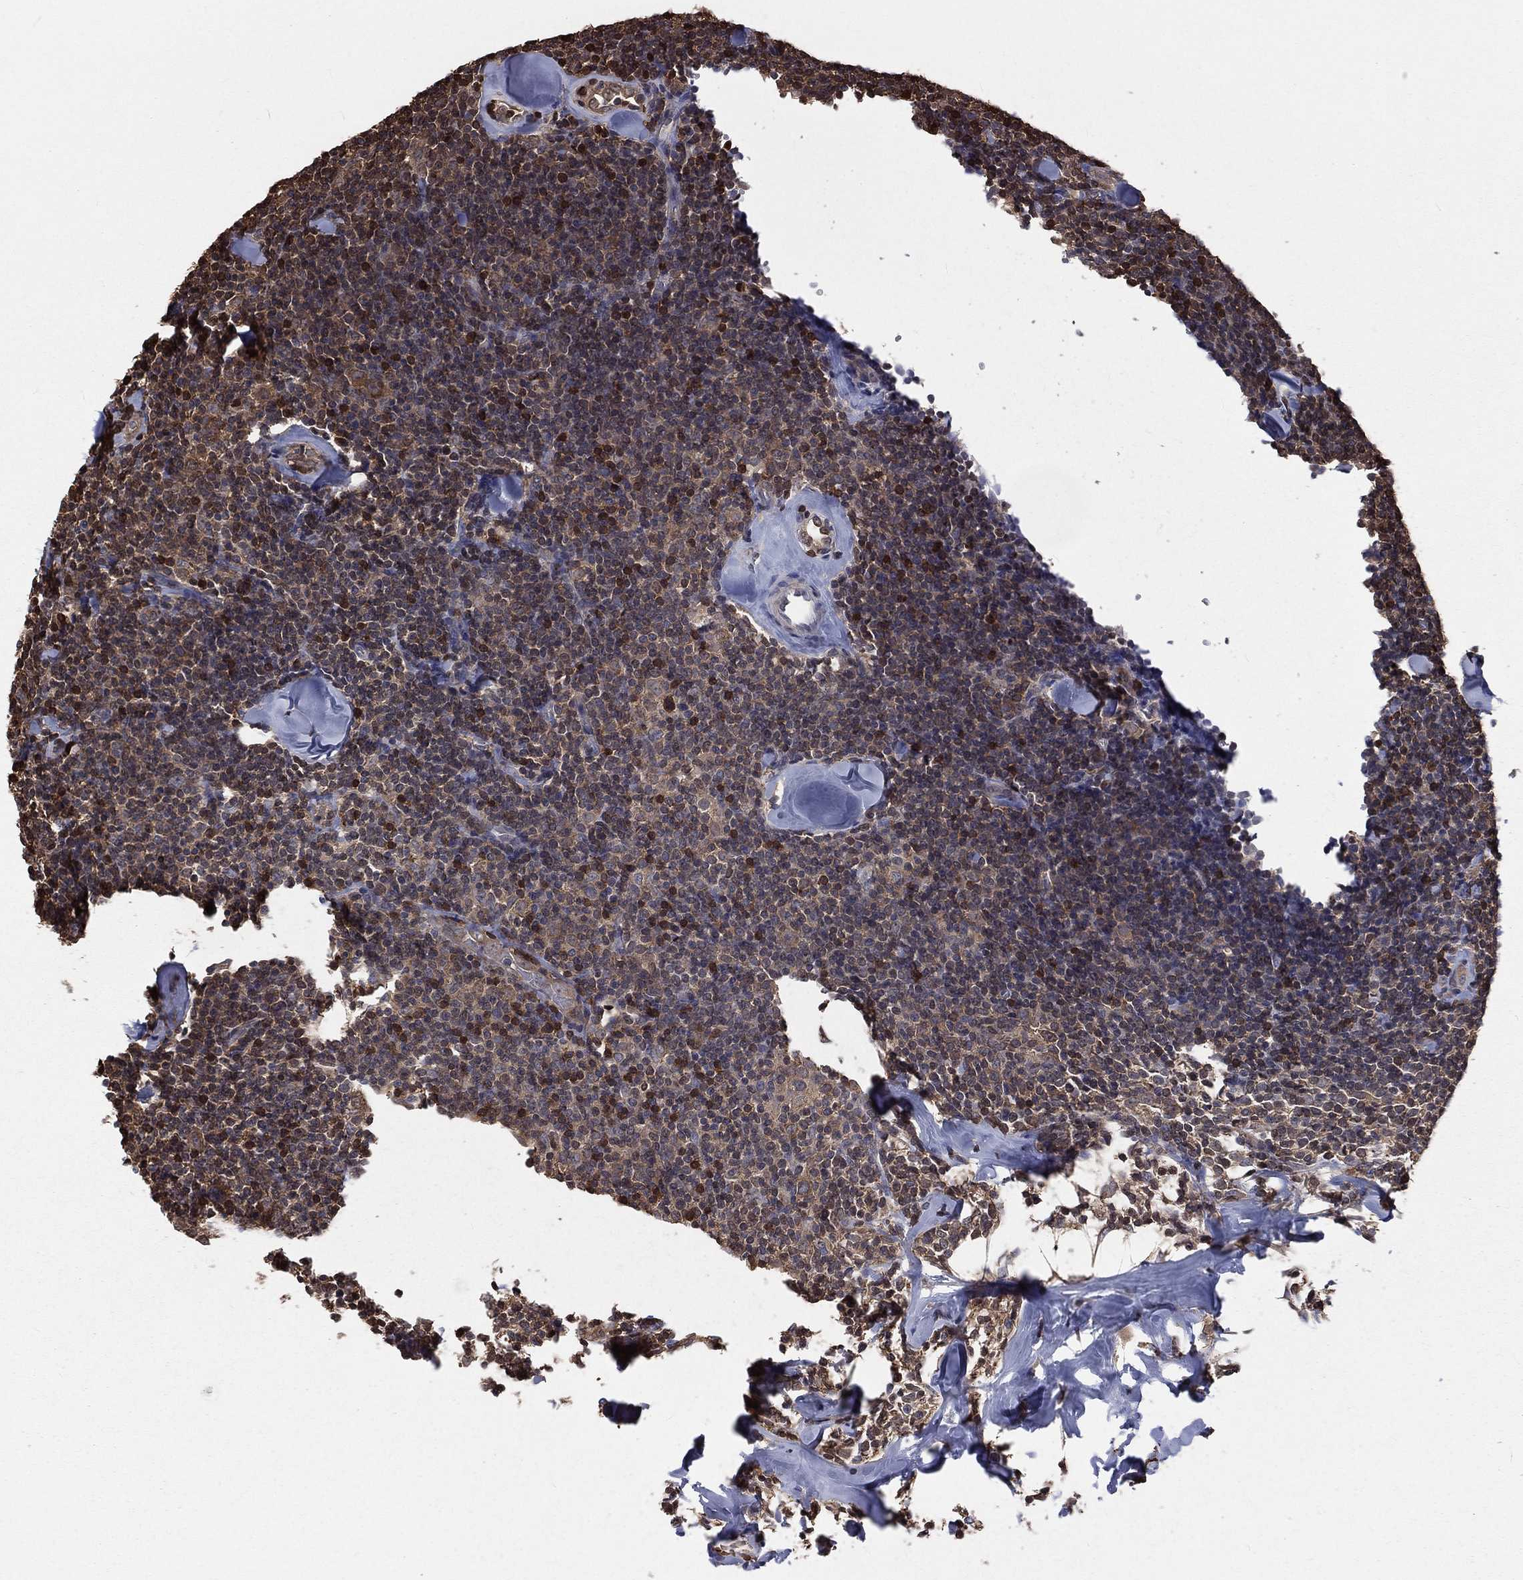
{"staining": {"intensity": "moderate", "quantity": "25%-75%", "location": "cytoplasmic/membranous,nuclear"}, "tissue": "lymphoma", "cell_type": "Tumor cells", "image_type": "cancer", "snomed": [{"axis": "morphology", "description": "Malignant lymphoma, non-Hodgkin's type, Low grade"}, {"axis": "topography", "description": "Lymph node"}], "caption": "A brown stain highlights moderate cytoplasmic/membranous and nuclear positivity of a protein in human low-grade malignant lymphoma, non-Hodgkin's type tumor cells.", "gene": "TBC1D2", "patient": {"sex": "female", "age": 56}}